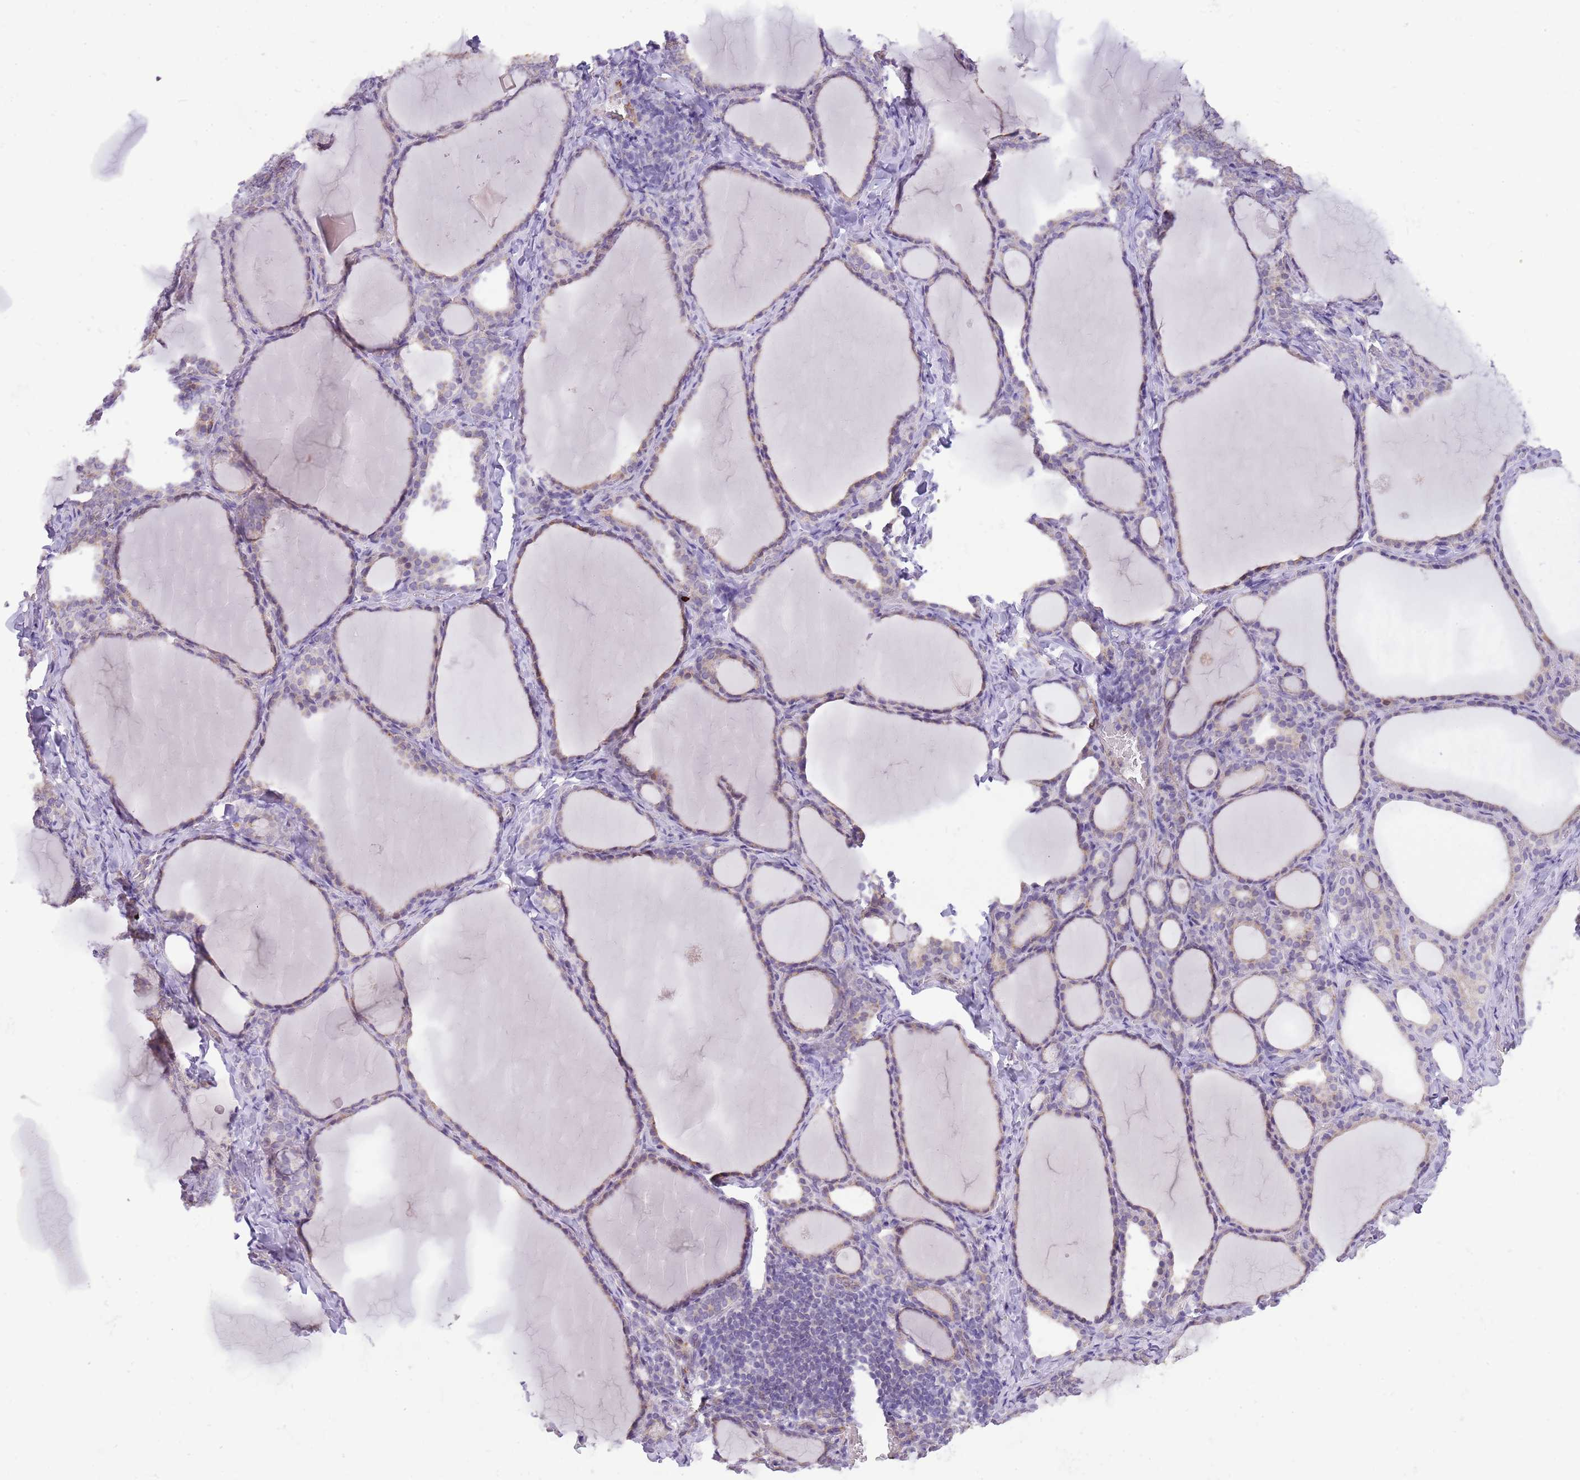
{"staining": {"intensity": "moderate", "quantity": "25%-75%", "location": "cytoplasmic/membranous"}, "tissue": "thyroid gland", "cell_type": "Glandular cells", "image_type": "normal", "snomed": [{"axis": "morphology", "description": "Normal tissue, NOS"}, {"axis": "topography", "description": "Thyroid gland"}], "caption": "A high-resolution micrograph shows immunohistochemistry staining of normal thyroid gland, which exhibits moderate cytoplasmic/membranous staining in about 25%-75% of glandular cells.", "gene": "PCNX1", "patient": {"sex": "female", "age": 39}}